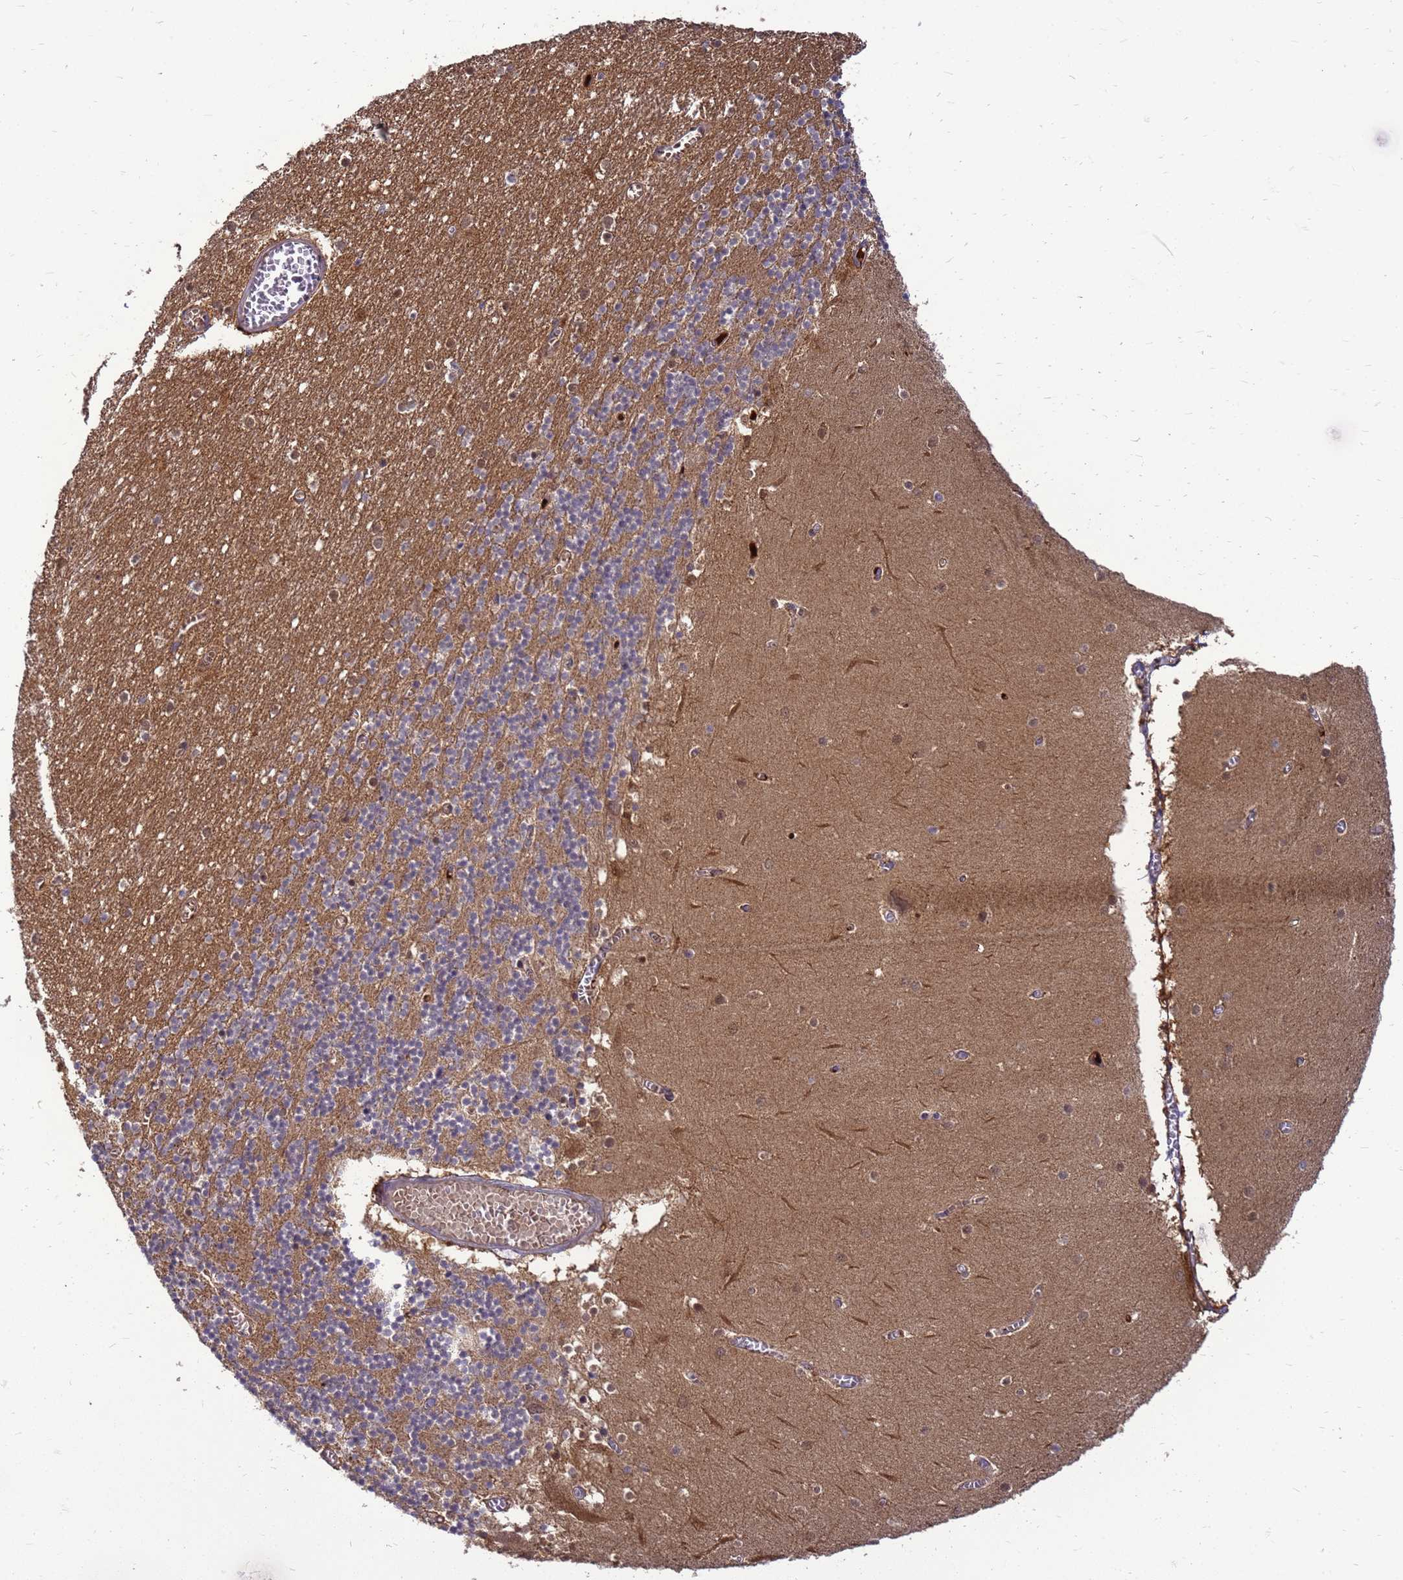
{"staining": {"intensity": "weak", "quantity": ">75%", "location": "cytoplasmic/membranous"}, "tissue": "cerebellum", "cell_type": "Cells in granular layer", "image_type": "normal", "snomed": [{"axis": "morphology", "description": "Normal tissue, NOS"}, {"axis": "topography", "description": "Cerebellum"}], "caption": "Weak cytoplasmic/membranous protein staining is appreciated in about >75% of cells in granular layer in cerebellum. The staining is performed using DAB (3,3'-diaminobenzidine) brown chromogen to label protein expression. The nuclei are counter-stained blue using hematoxylin.", "gene": "ENOPH1", "patient": {"sex": "female", "age": 28}}